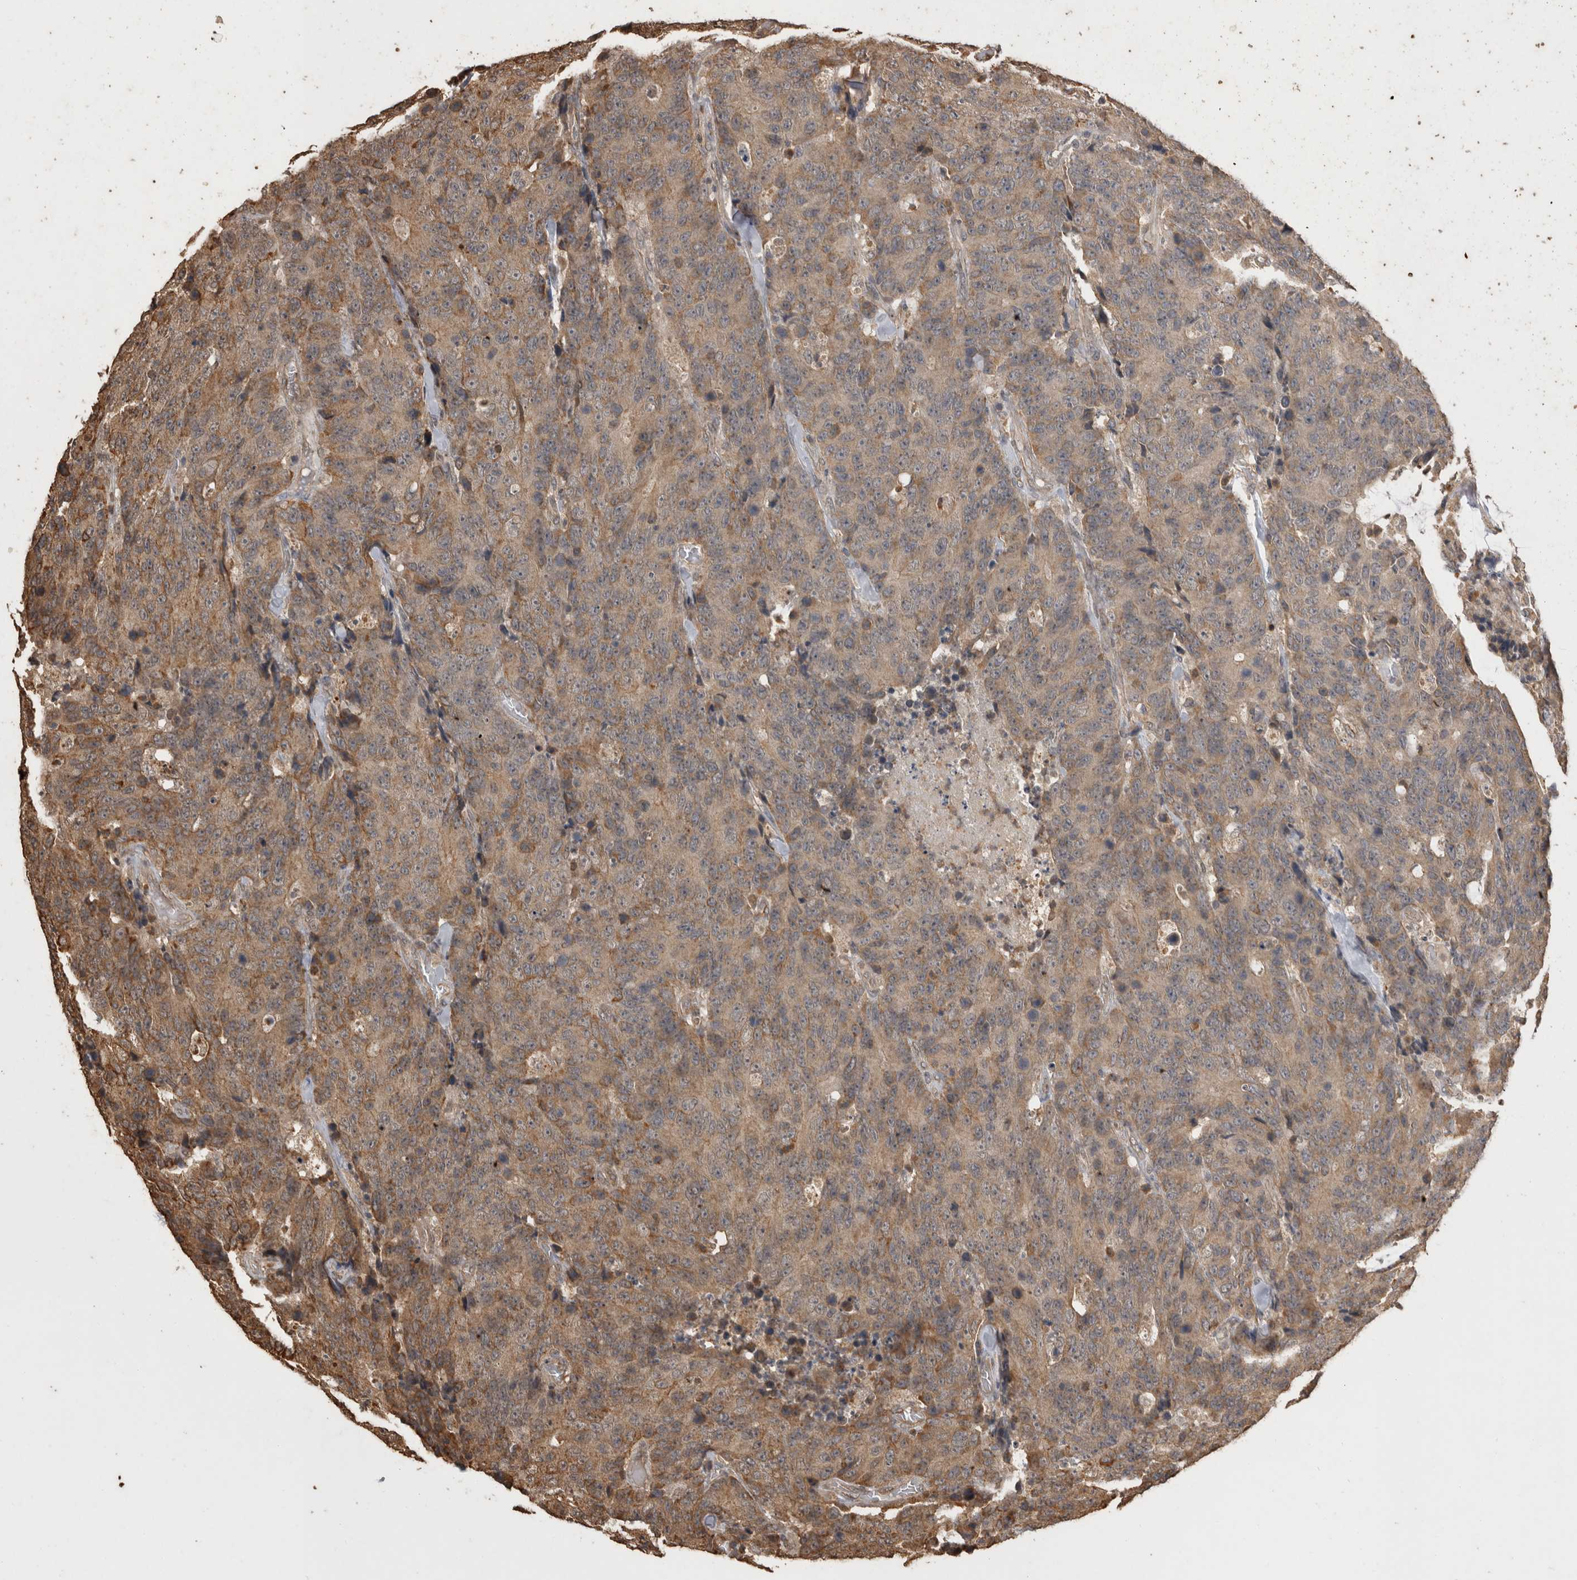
{"staining": {"intensity": "moderate", "quantity": "25%-75%", "location": "cytoplasmic/membranous"}, "tissue": "colorectal cancer", "cell_type": "Tumor cells", "image_type": "cancer", "snomed": [{"axis": "morphology", "description": "Adenocarcinoma, NOS"}, {"axis": "topography", "description": "Colon"}], "caption": "Colorectal cancer (adenocarcinoma) stained with a brown dye demonstrates moderate cytoplasmic/membranous positive expression in about 25%-75% of tumor cells.", "gene": "SOCS5", "patient": {"sex": "female", "age": 86}}